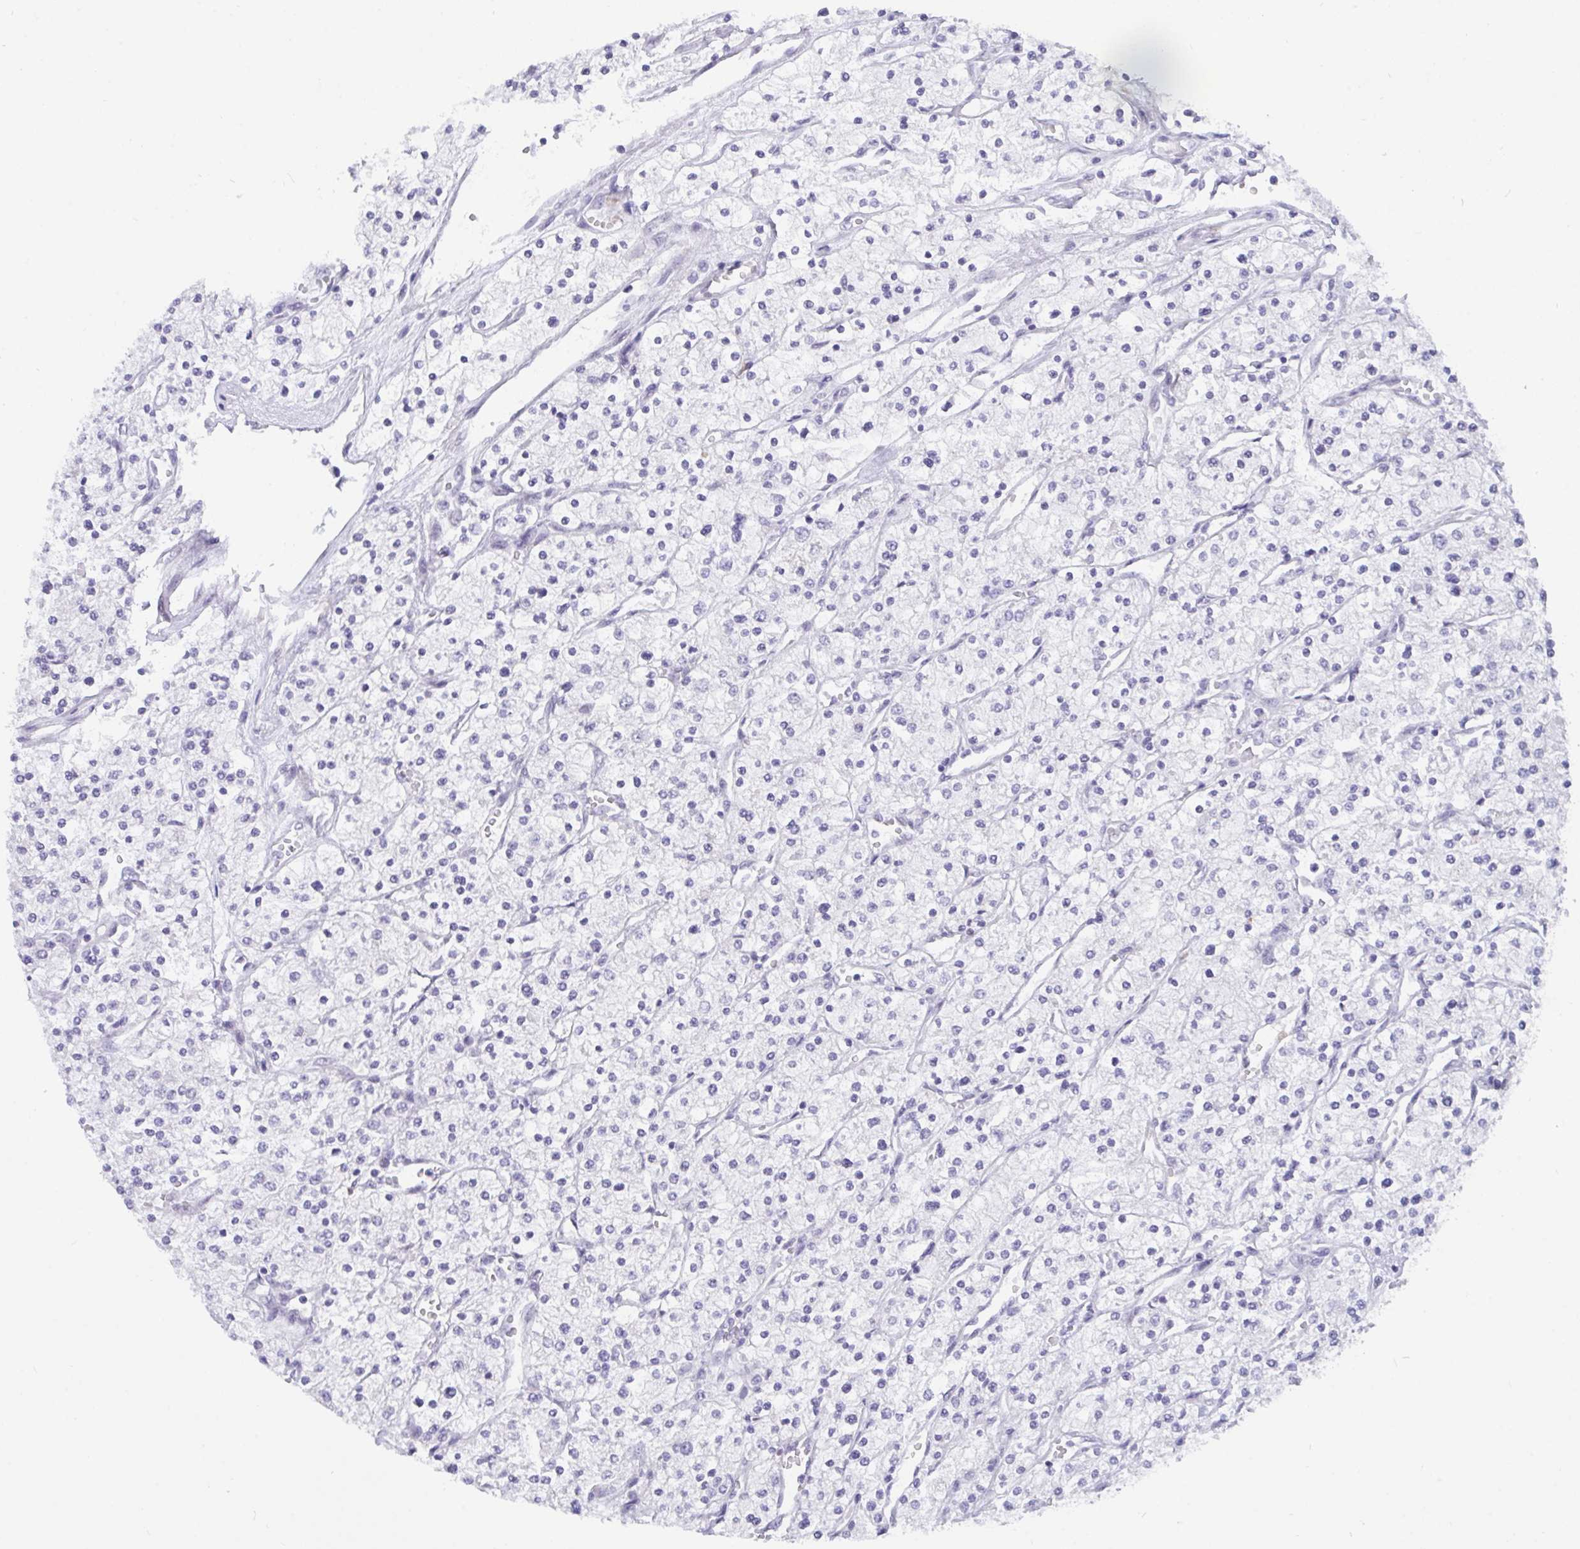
{"staining": {"intensity": "negative", "quantity": "none", "location": "none"}, "tissue": "renal cancer", "cell_type": "Tumor cells", "image_type": "cancer", "snomed": [{"axis": "morphology", "description": "Adenocarcinoma, NOS"}, {"axis": "topography", "description": "Kidney"}], "caption": "DAB (3,3'-diaminobenzidine) immunohistochemical staining of renal cancer shows no significant staining in tumor cells.", "gene": "BMAL2", "patient": {"sex": "male", "age": 80}}